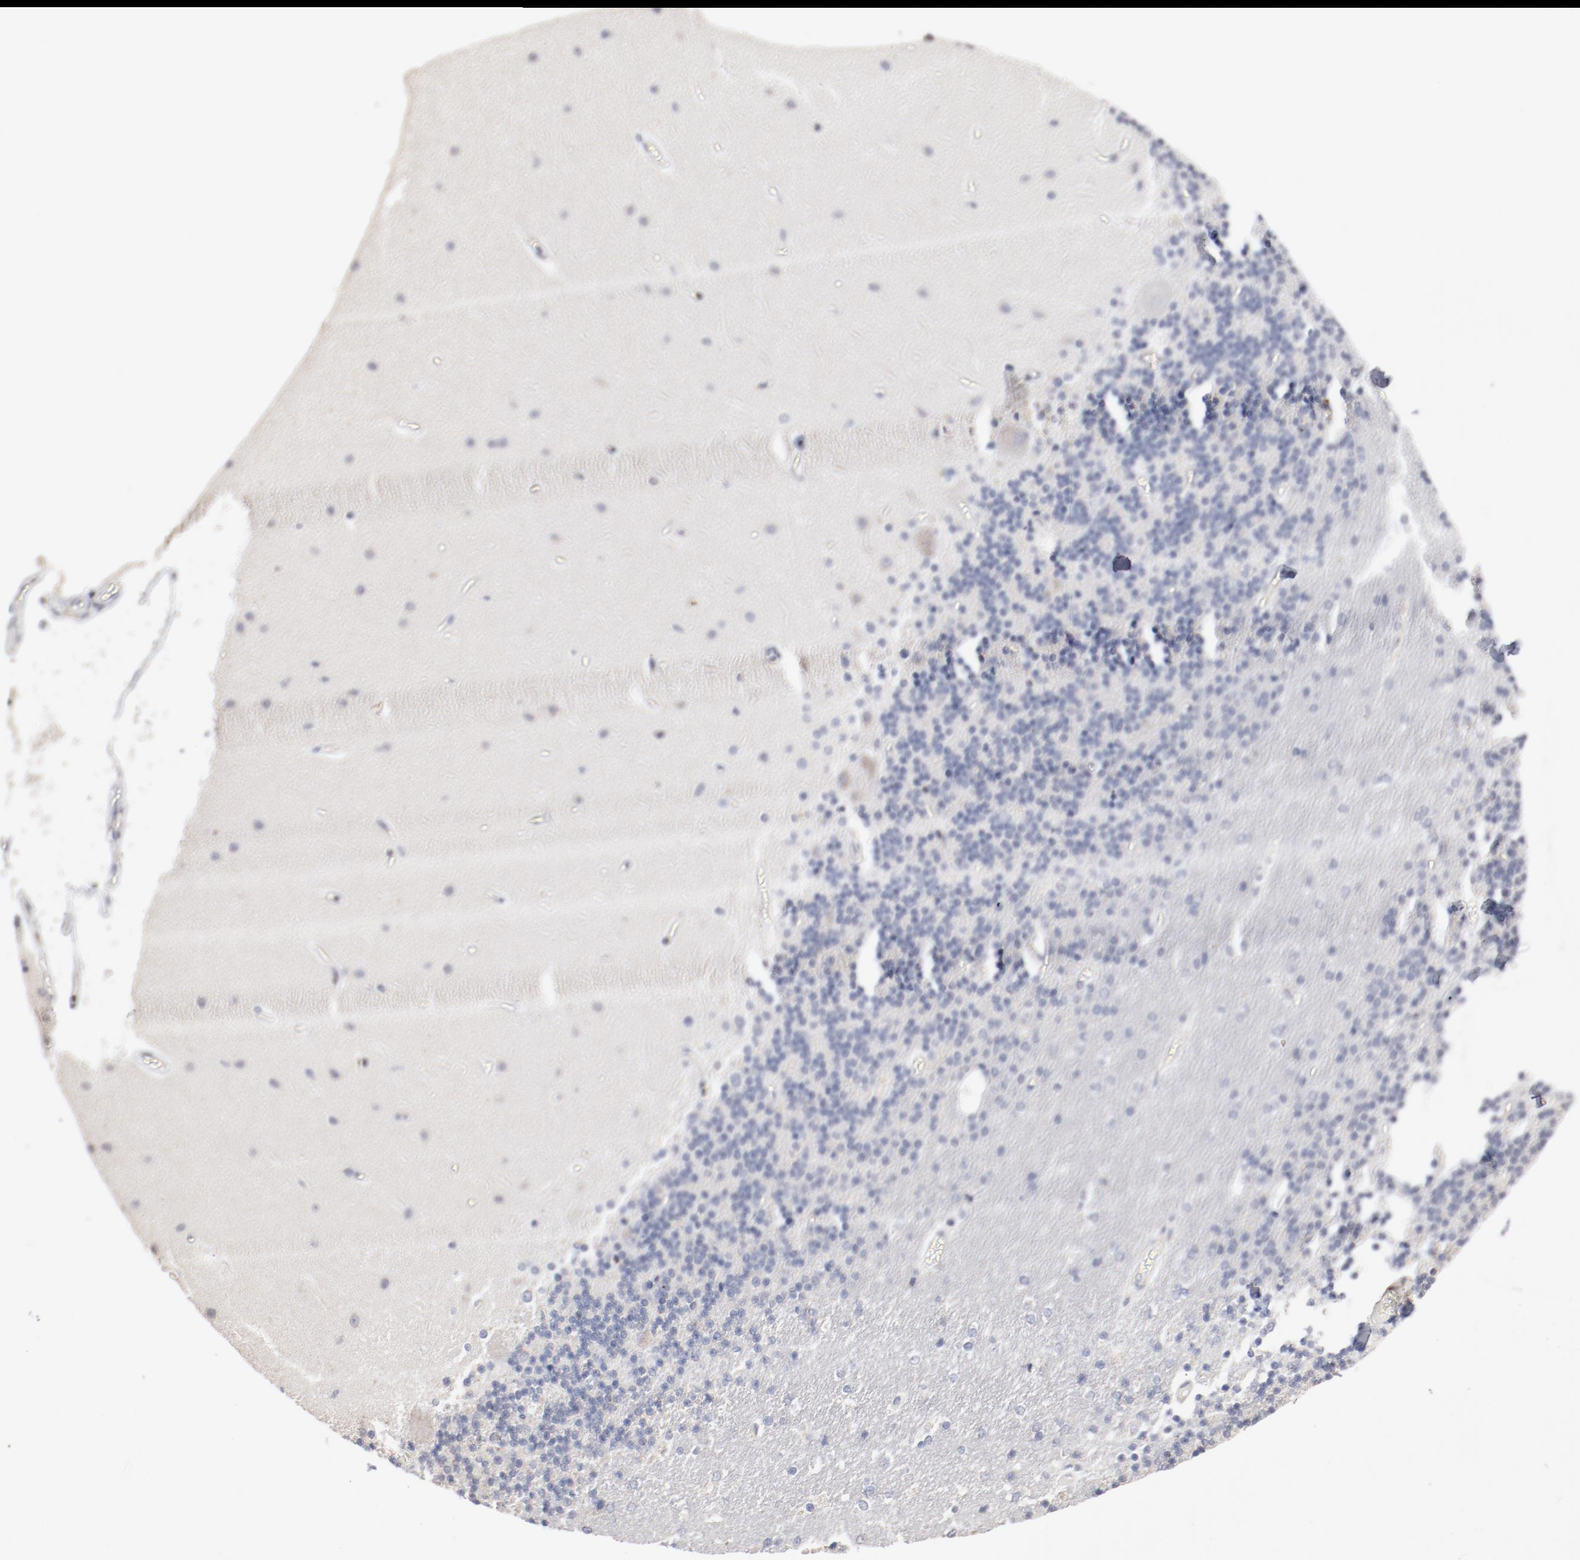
{"staining": {"intensity": "negative", "quantity": "none", "location": "none"}, "tissue": "cerebellum", "cell_type": "Cells in granular layer", "image_type": "normal", "snomed": [{"axis": "morphology", "description": "Normal tissue, NOS"}, {"axis": "topography", "description": "Cerebellum"}], "caption": "Protein analysis of unremarkable cerebellum reveals no significant positivity in cells in granular layer.", "gene": "AK7", "patient": {"sex": "female", "age": 54}}